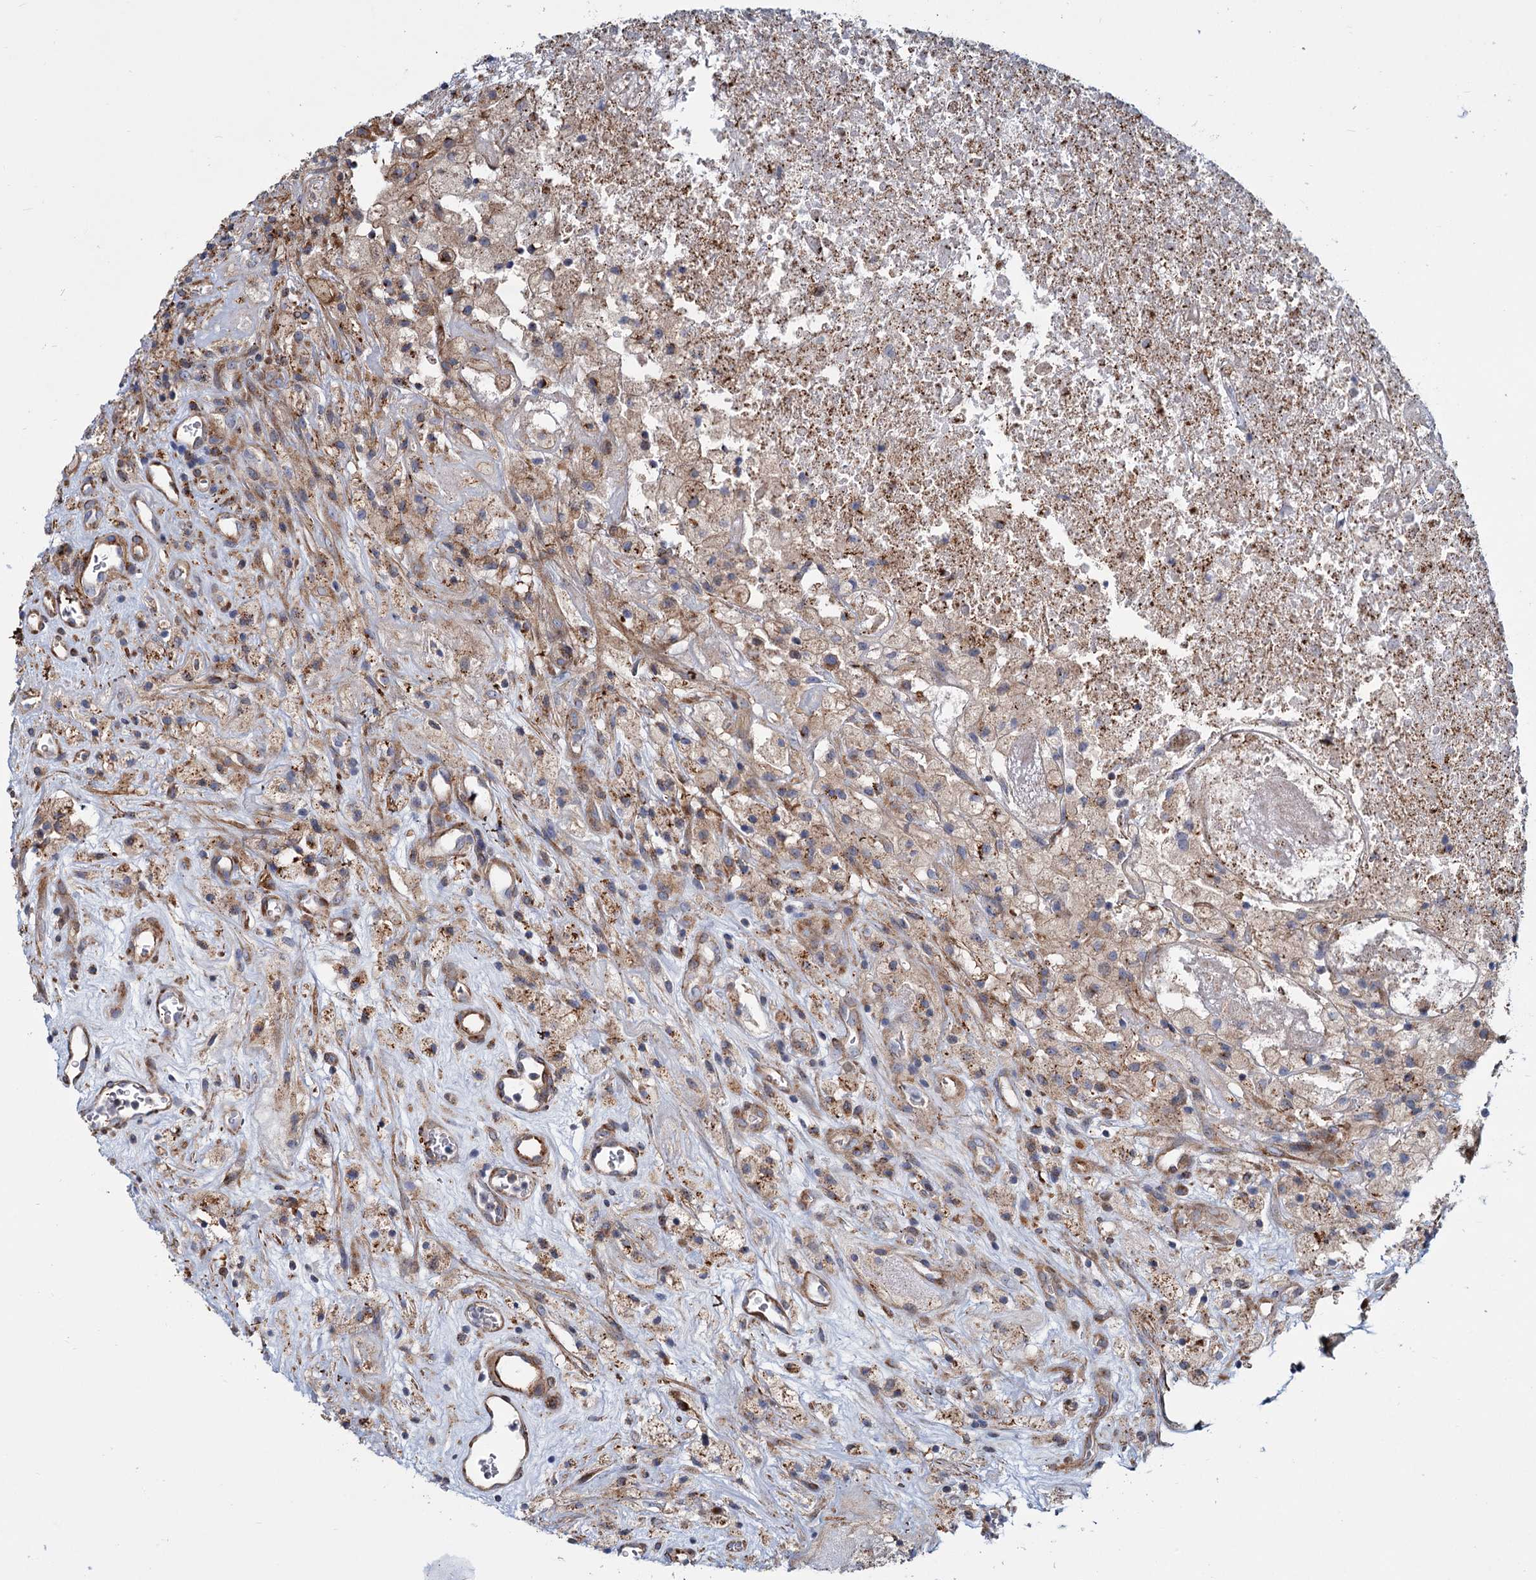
{"staining": {"intensity": "weak", "quantity": "25%-75%", "location": "cytoplasmic/membranous"}, "tissue": "glioma", "cell_type": "Tumor cells", "image_type": "cancer", "snomed": [{"axis": "morphology", "description": "Glioma, malignant, High grade"}, {"axis": "topography", "description": "Brain"}], "caption": "Immunohistochemical staining of human glioma reveals low levels of weak cytoplasmic/membranous protein positivity in about 25%-75% of tumor cells. (Brightfield microscopy of DAB IHC at high magnification).", "gene": "PSEN1", "patient": {"sex": "male", "age": 76}}